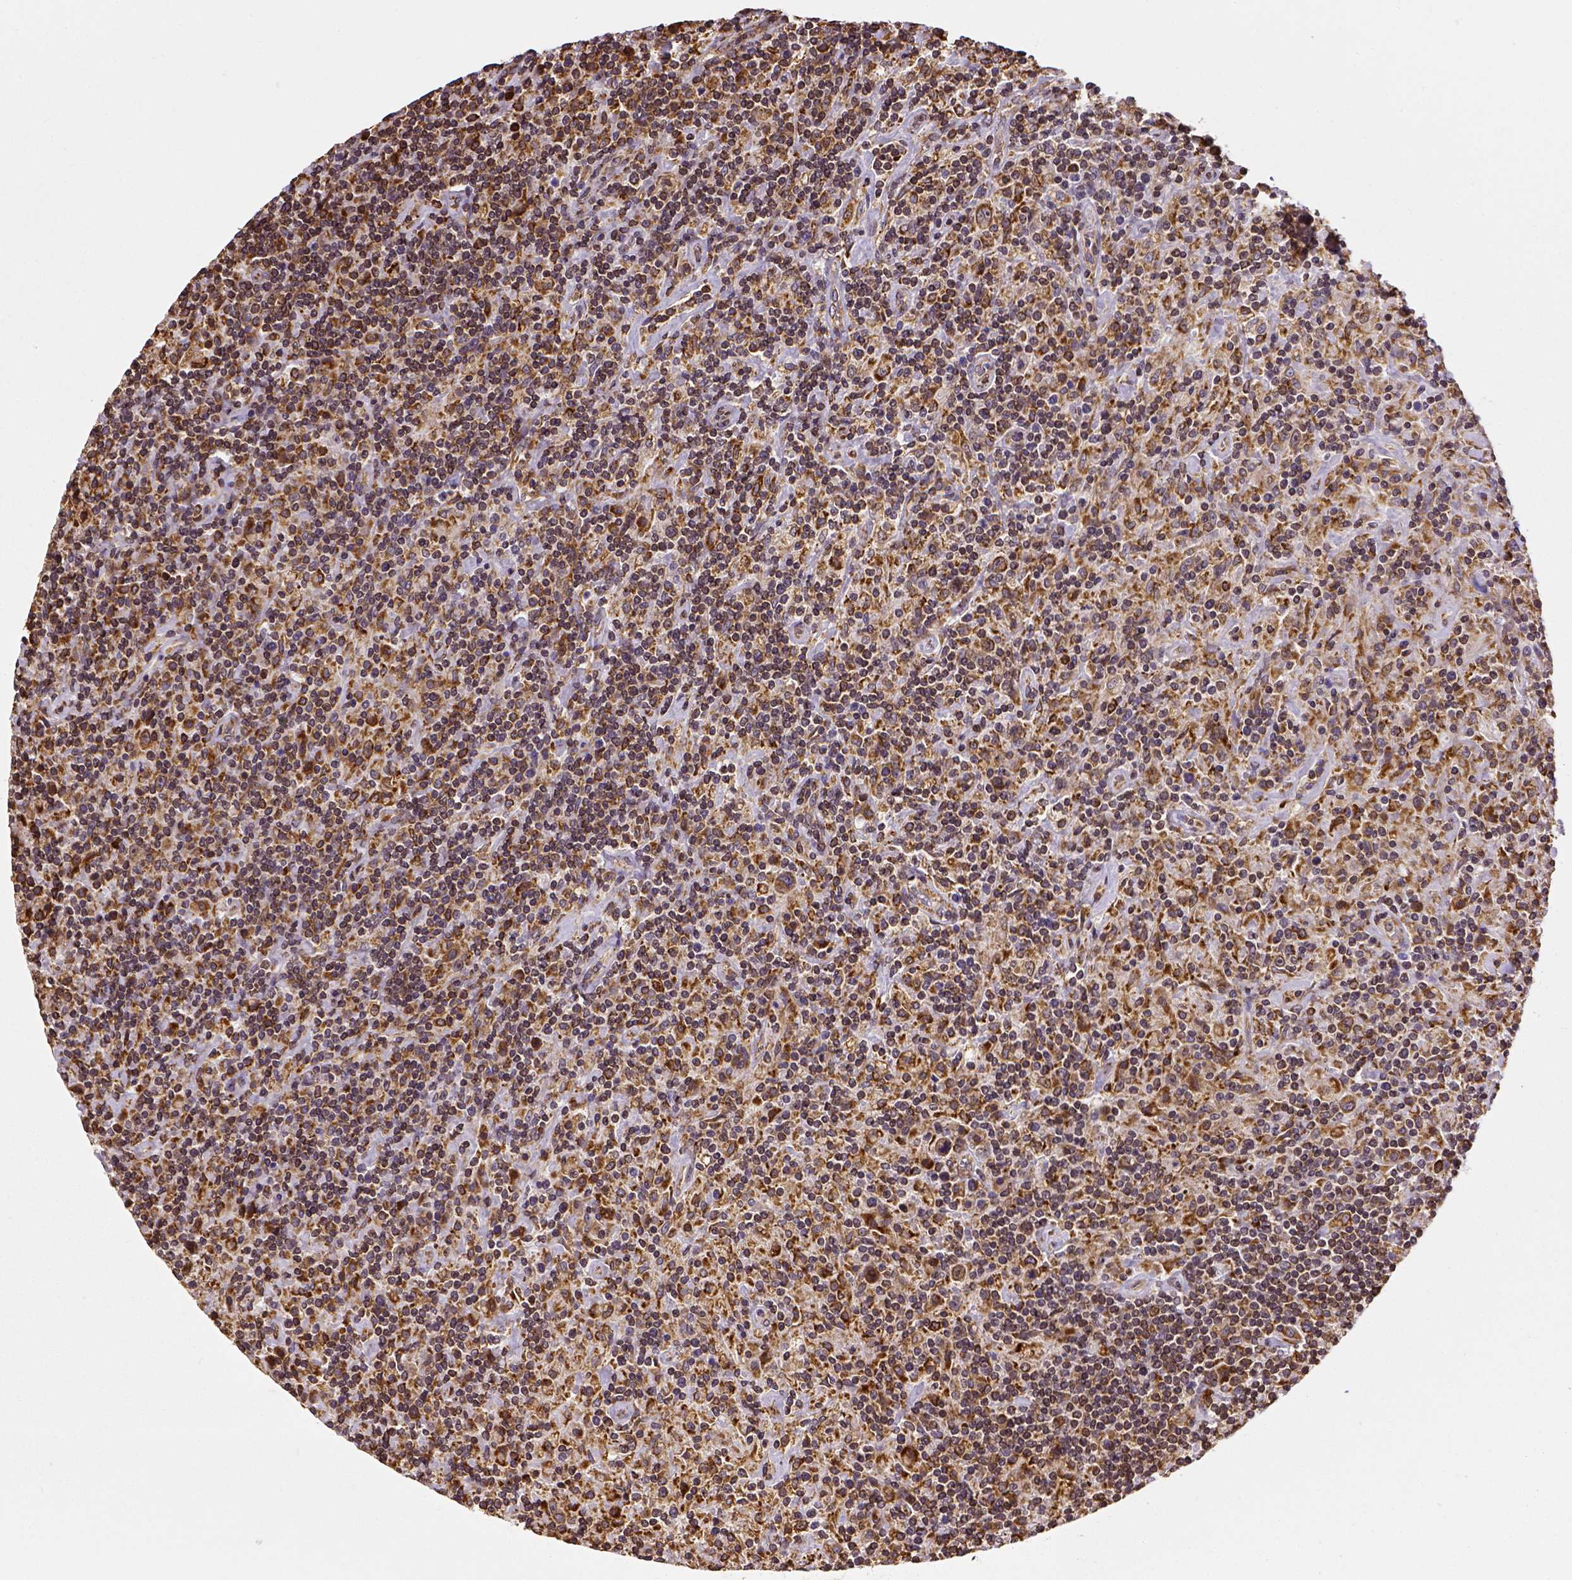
{"staining": {"intensity": "moderate", "quantity": "25%-75%", "location": "cytoplasmic/membranous"}, "tissue": "lymphoma", "cell_type": "Tumor cells", "image_type": "cancer", "snomed": [{"axis": "morphology", "description": "Hodgkin's disease, NOS"}, {"axis": "topography", "description": "Lymph node"}], "caption": "Hodgkin's disease tissue demonstrates moderate cytoplasmic/membranous staining in about 25%-75% of tumor cells, visualized by immunohistochemistry.", "gene": "MTDH", "patient": {"sex": "male", "age": 70}}